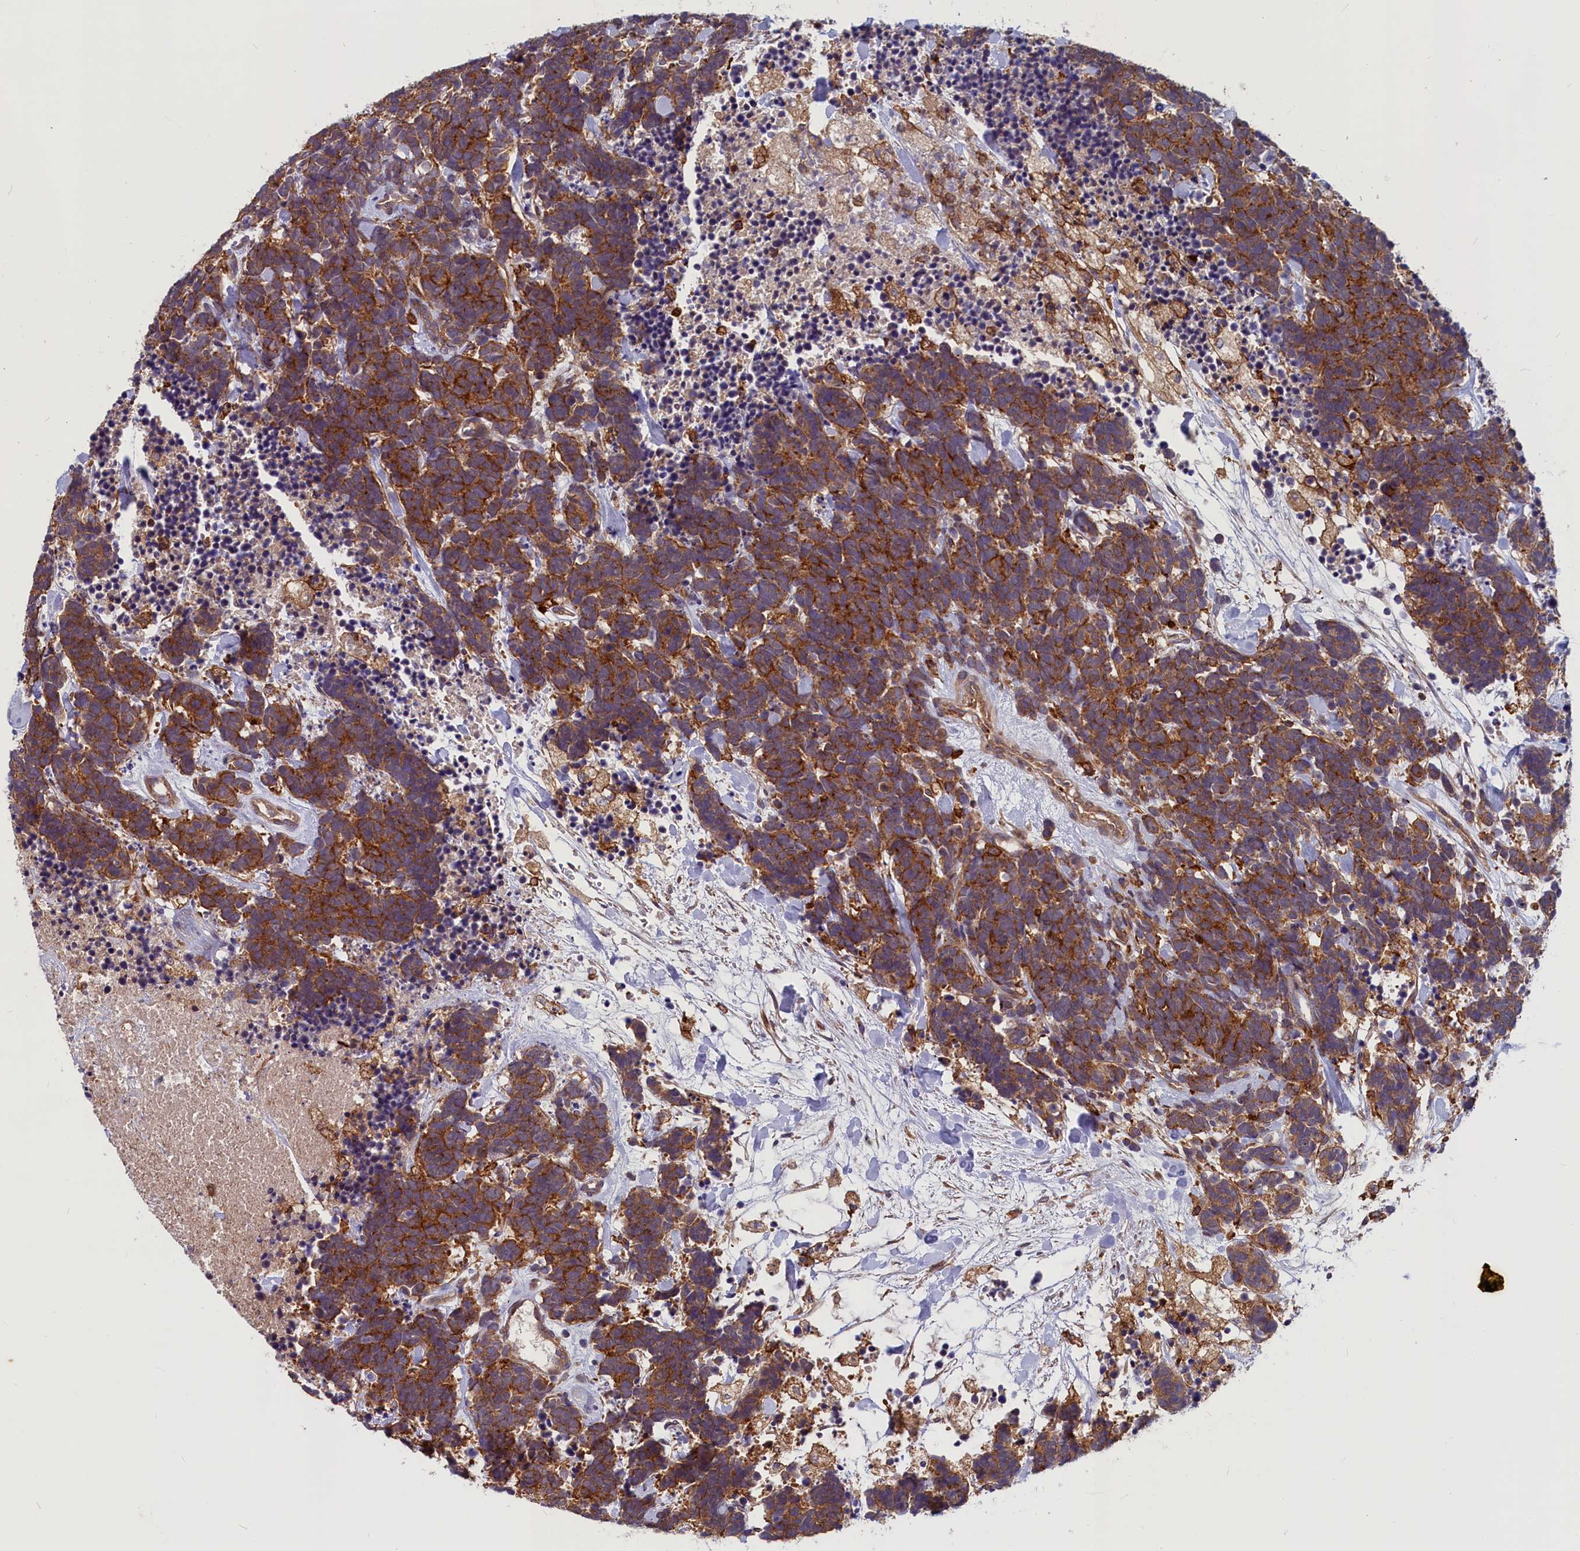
{"staining": {"intensity": "strong", "quantity": ">75%", "location": "cytoplasmic/membranous"}, "tissue": "carcinoid", "cell_type": "Tumor cells", "image_type": "cancer", "snomed": [{"axis": "morphology", "description": "Carcinoma, NOS"}, {"axis": "morphology", "description": "Carcinoid, malignant, NOS"}, {"axis": "topography", "description": "Prostate"}], "caption": "Carcinoma was stained to show a protein in brown. There is high levels of strong cytoplasmic/membranous positivity in about >75% of tumor cells.", "gene": "MYO9B", "patient": {"sex": "male", "age": 57}}